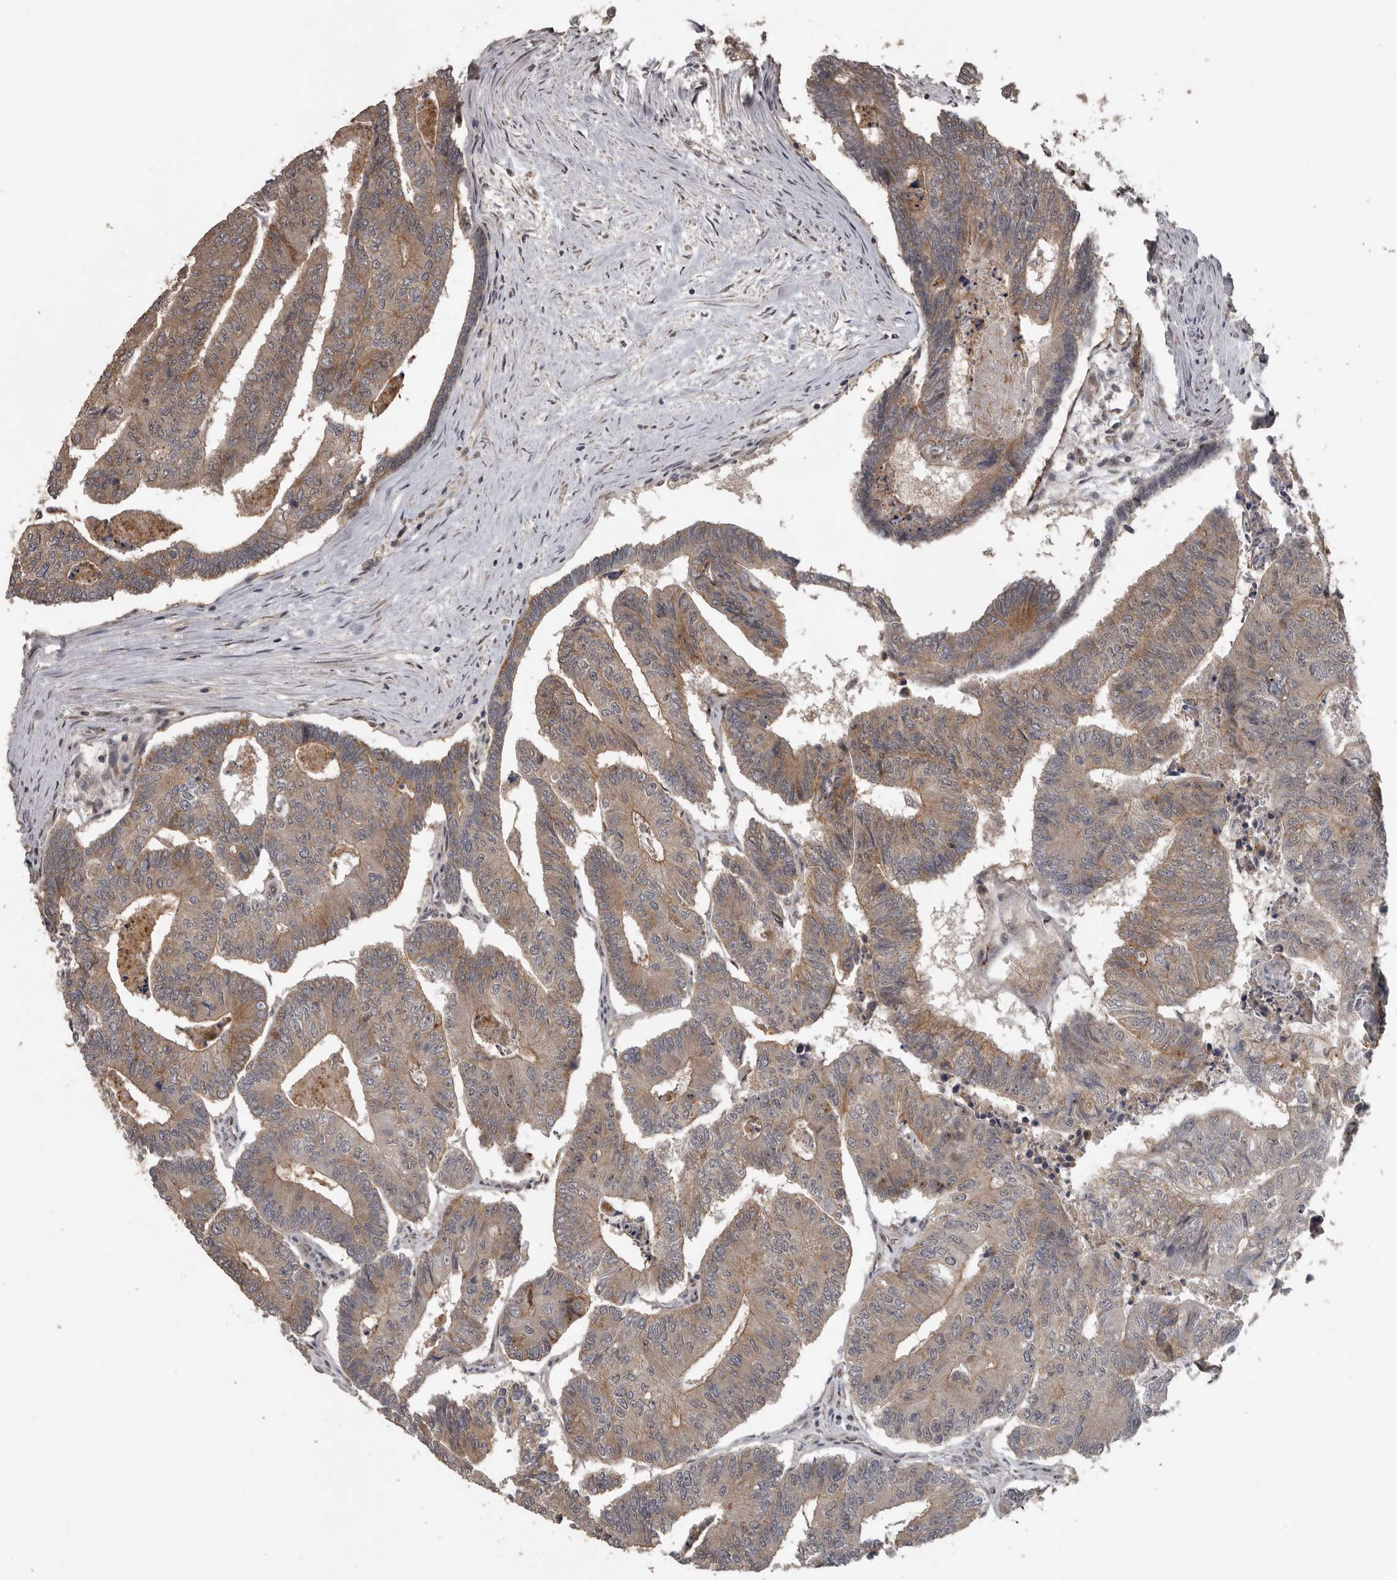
{"staining": {"intensity": "moderate", "quantity": "25%-75%", "location": "cytoplasmic/membranous"}, "tissue": "colorectal cancer", "cell_type": "Tumor cells", "image_type": "cancer", "snomed": [{"axis": "morphology", "description": "Adenocarcinoma, NOS"}, {"axis": "topography", "description": "Colon"}], "caption": "The histopathology image displays a brown stain indicating the presence of a protein in the cytoplasmic/membranous of tumor cells in adenocarcinoma (colorectal).", "gene": "CEP350", "patient": {"sex": "female", "age": 67}}